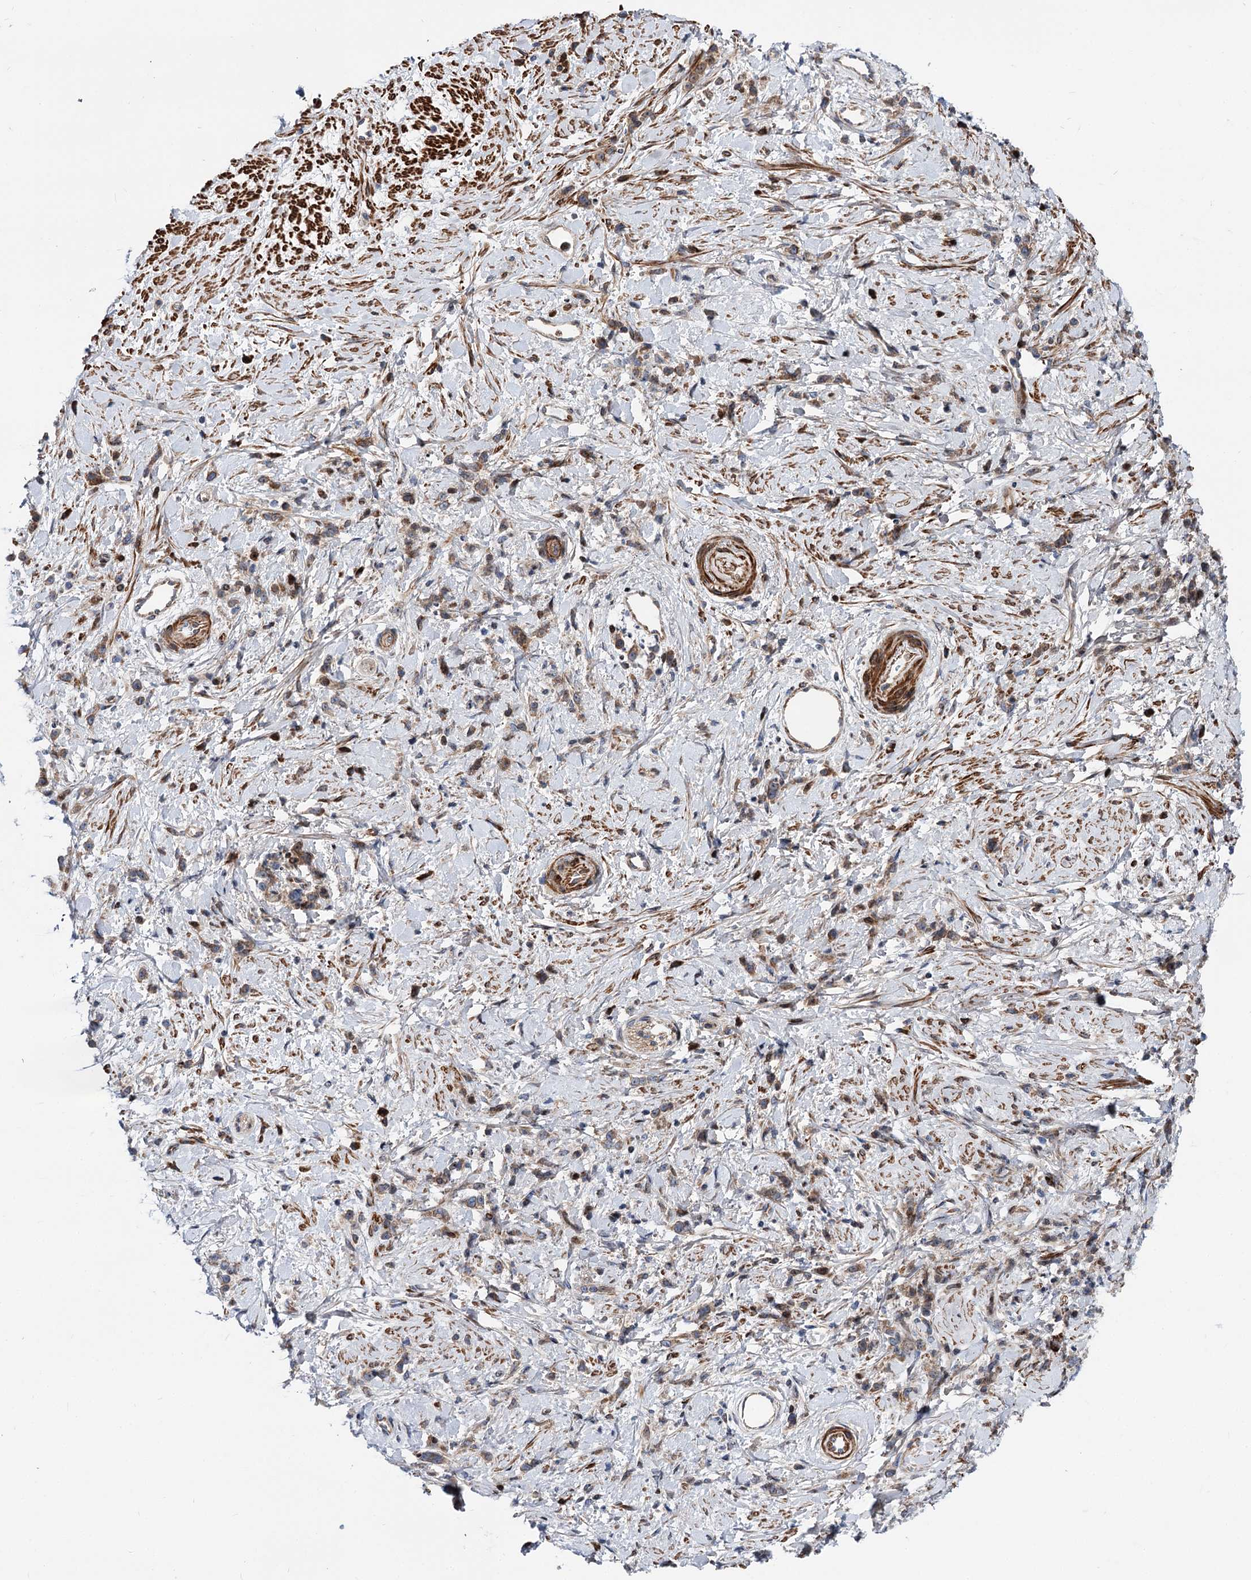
{"staining": {"intensity": "weak", "quantity": ">75%", "location": "cytoplasmic/membranous"}, "tissue": "stomach cancer", "cell_type": "Tumor cells", "image_type": "cancer", "snomed": [{"axis": "morphology", "description": "Adenocarcinoma, NOS"}, {"axis": "topography", "description": "Stomach"}], "caption": "The histopathology image demonstrates staining of stomach adenocarcinoma, revealing weak cytoplasmic/membranous protein staining (brown color) within tumor cells. The protein of interest is shown in brown color, while the nuclei are stained blue.", "gene": "THAP9", "patient": {"sex": "female", "age": 60}}